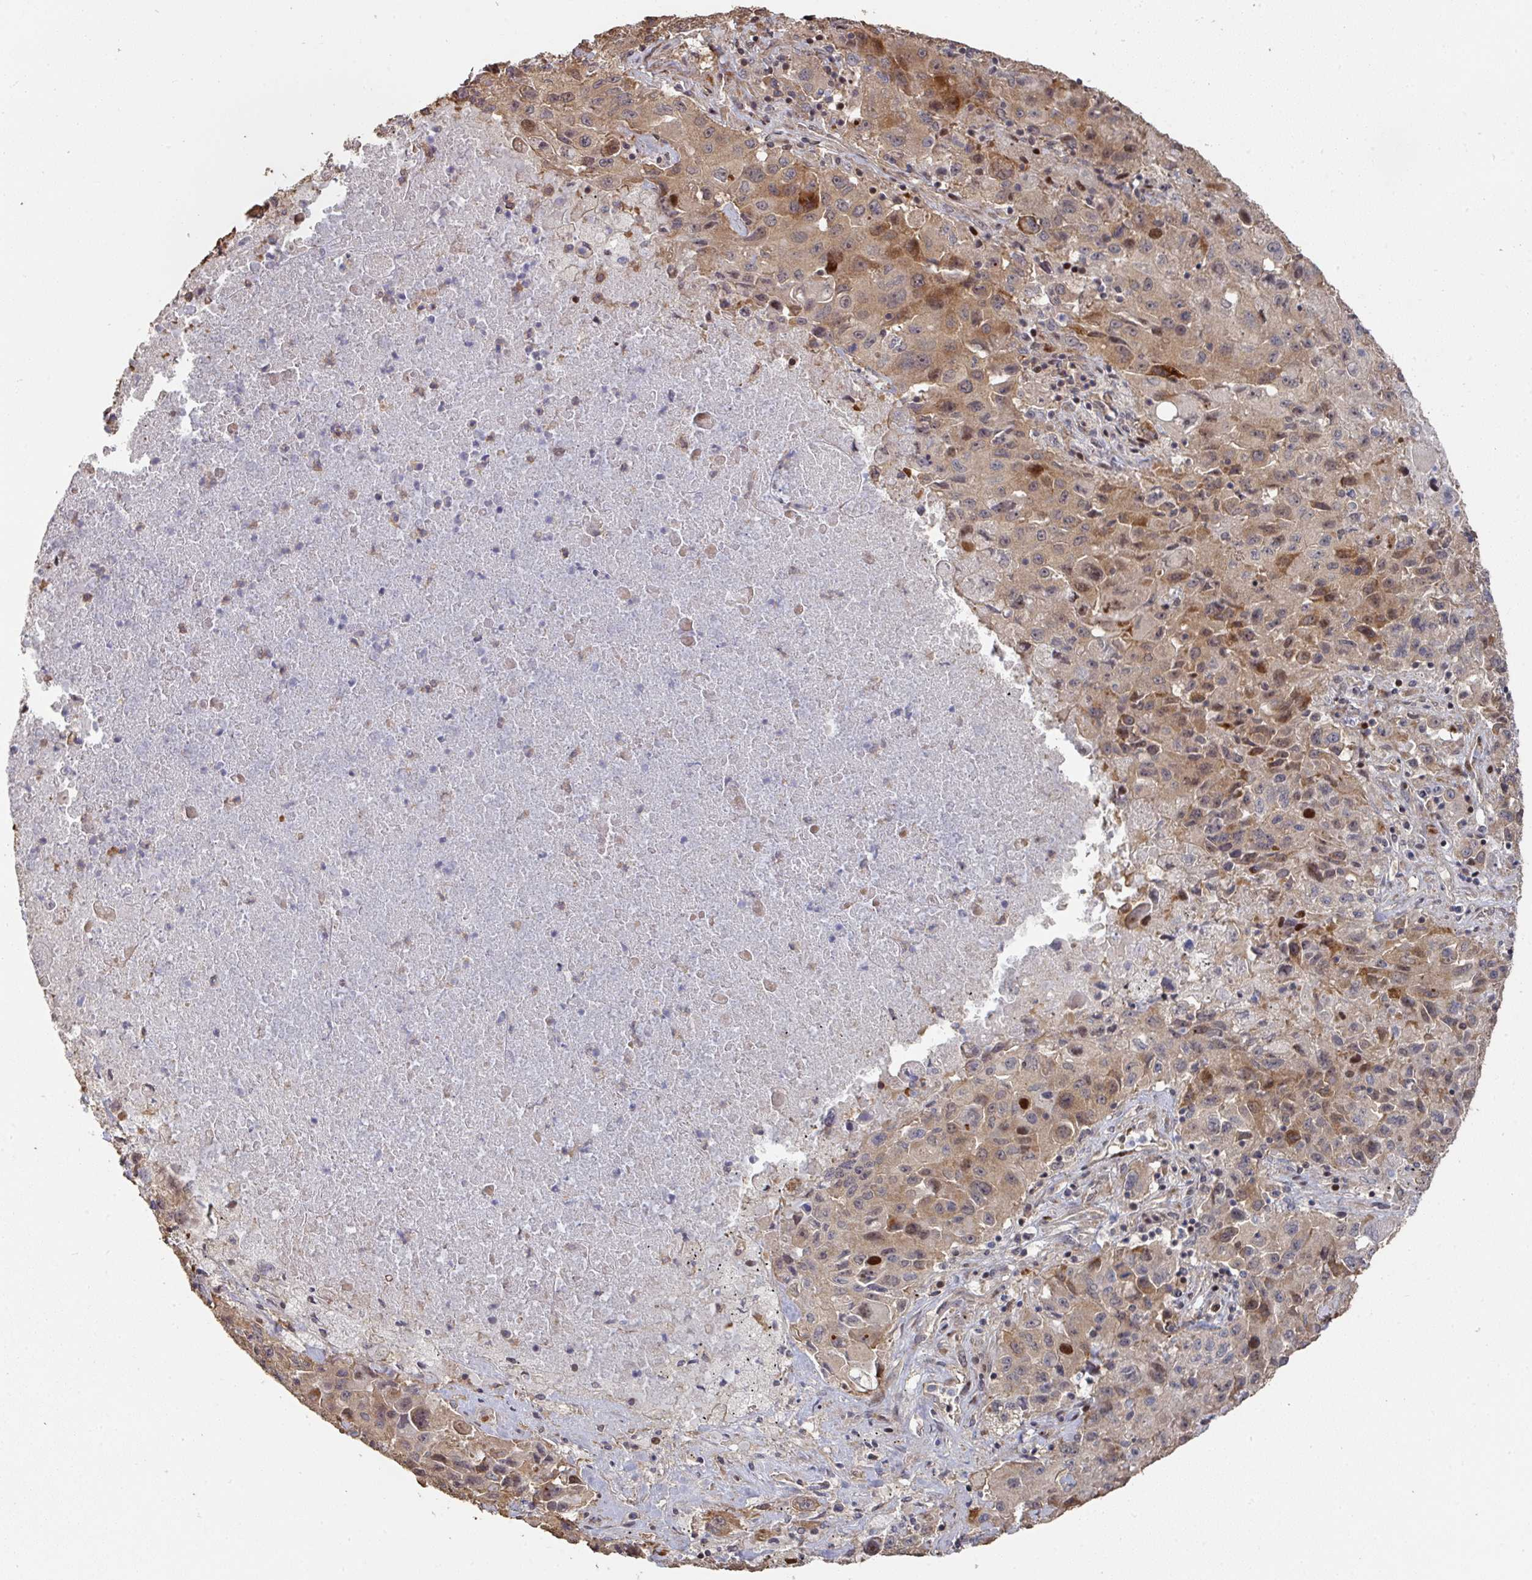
{"staining": {"intensity": "weak", "quantity": ">75%", "location": "cytoplasmic/membranous"}, "tissue": "lung cancer", "cell_type": "Tumor cells", "image_type": "cancer", "snomed": [{"axis": "morphology", "description": "Squamous cell carcinoma, NOS"}, {"axis": "topography", "description": "Lung"}], "caption": "Weak cytoplasmic/membranous staining for a protein is present in approximately >75% of tumor cells of squamous cell carcinoma (lung) using immunohistochemistry.", "gene": "CA7", "patient": {"sex": "male", "age": 63}}